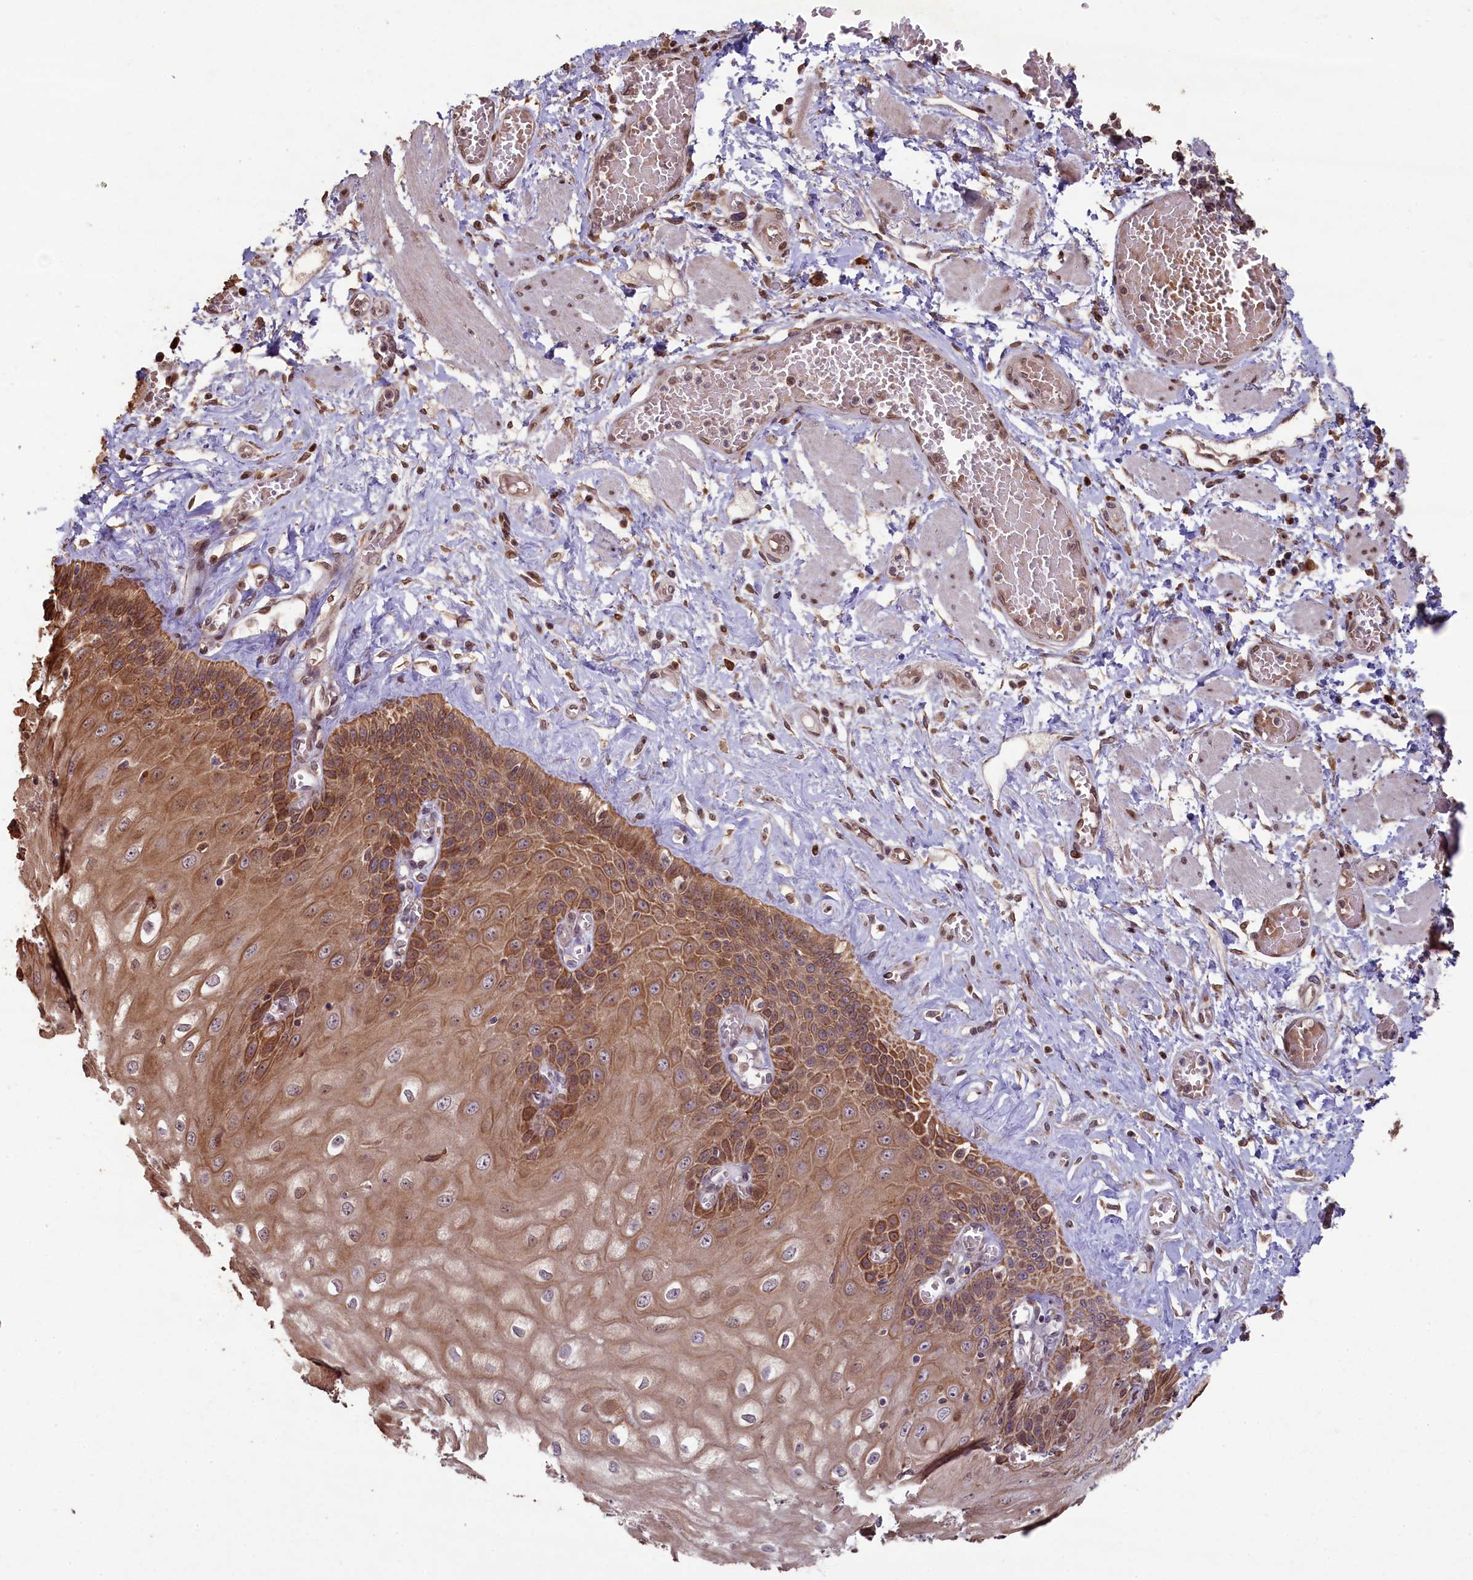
{"staining": {"intensity": "moderate", "quantity": ">75%", "location": "cytoplasmic/membranous,nuclear"}, "tissue": "esophagus", "cell_type": "Squamous epithelial cells", "image_type": "normal", "snomed": [{"axis": "morphology", "description": "Normal tissue, NOS"}, {"axis": "topography", "description": "Esophagus"}], "caption": "Protein staining exhibits moderate cytoplasmic/membranous,nuclear expression in about >75% of squamous epithelial cells in benign esophagus.", "gene": "SLC38A7", "patient": {"sex": "male", "age": 60}}